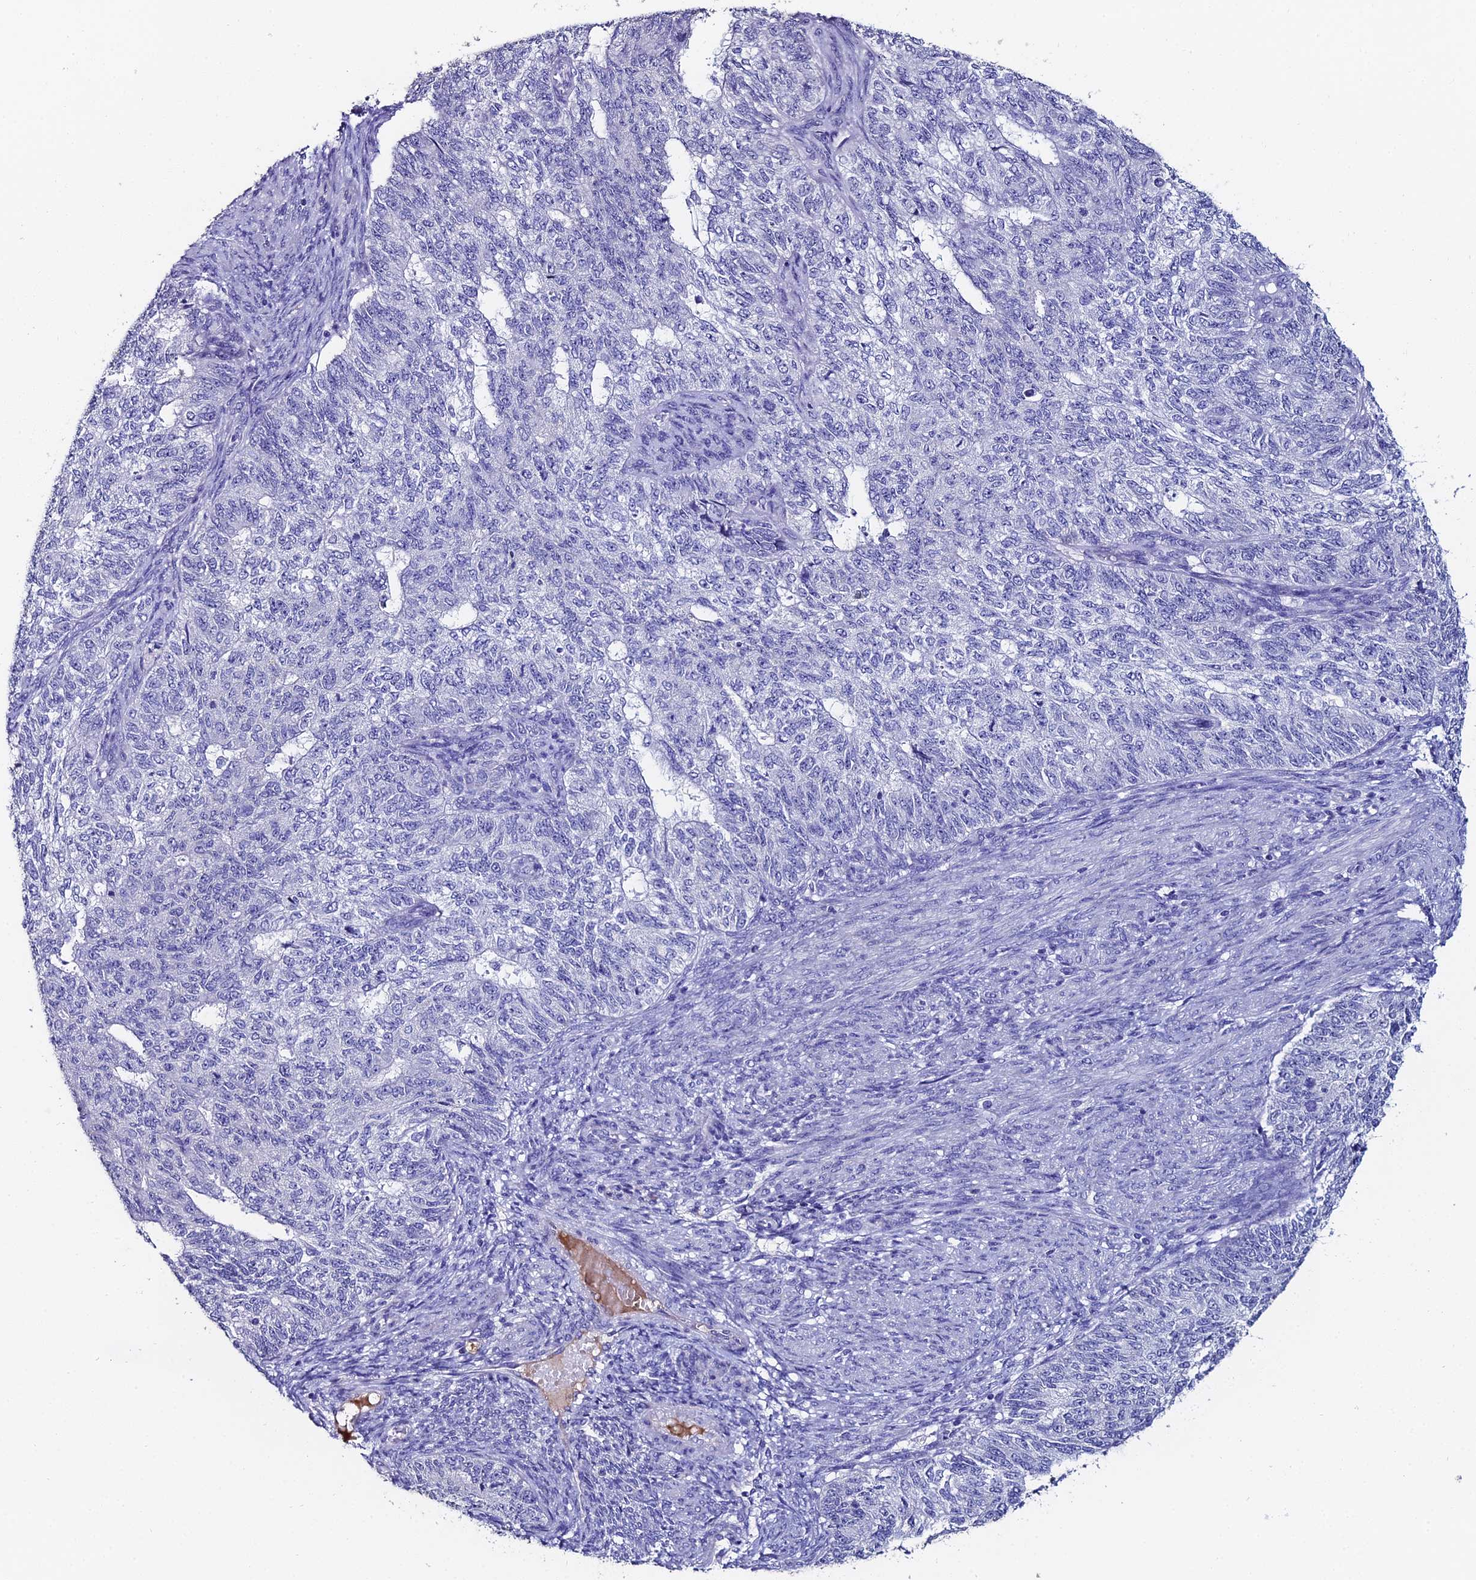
{"staining": {"intensity": "negative", "quantity": "none", "location": "none"}, "tissue": "endometrial cancer", "cell_type": "Tumor cells", "image_type": "cancer", "snomed": [{"axis": "morphology", "description": "Adenocarcinoma, NOS"}, {"axis": "topography", "description": "Endometrium"}], "caption": "Tumor cells are negative for brown protein staining in endometrial cancer. (DAB (3,3'-diaminobenzidine) immunohistochemistry, high magnification).", "gene": "ESRRG", "patient": {"sex": "female", "age": 32}}